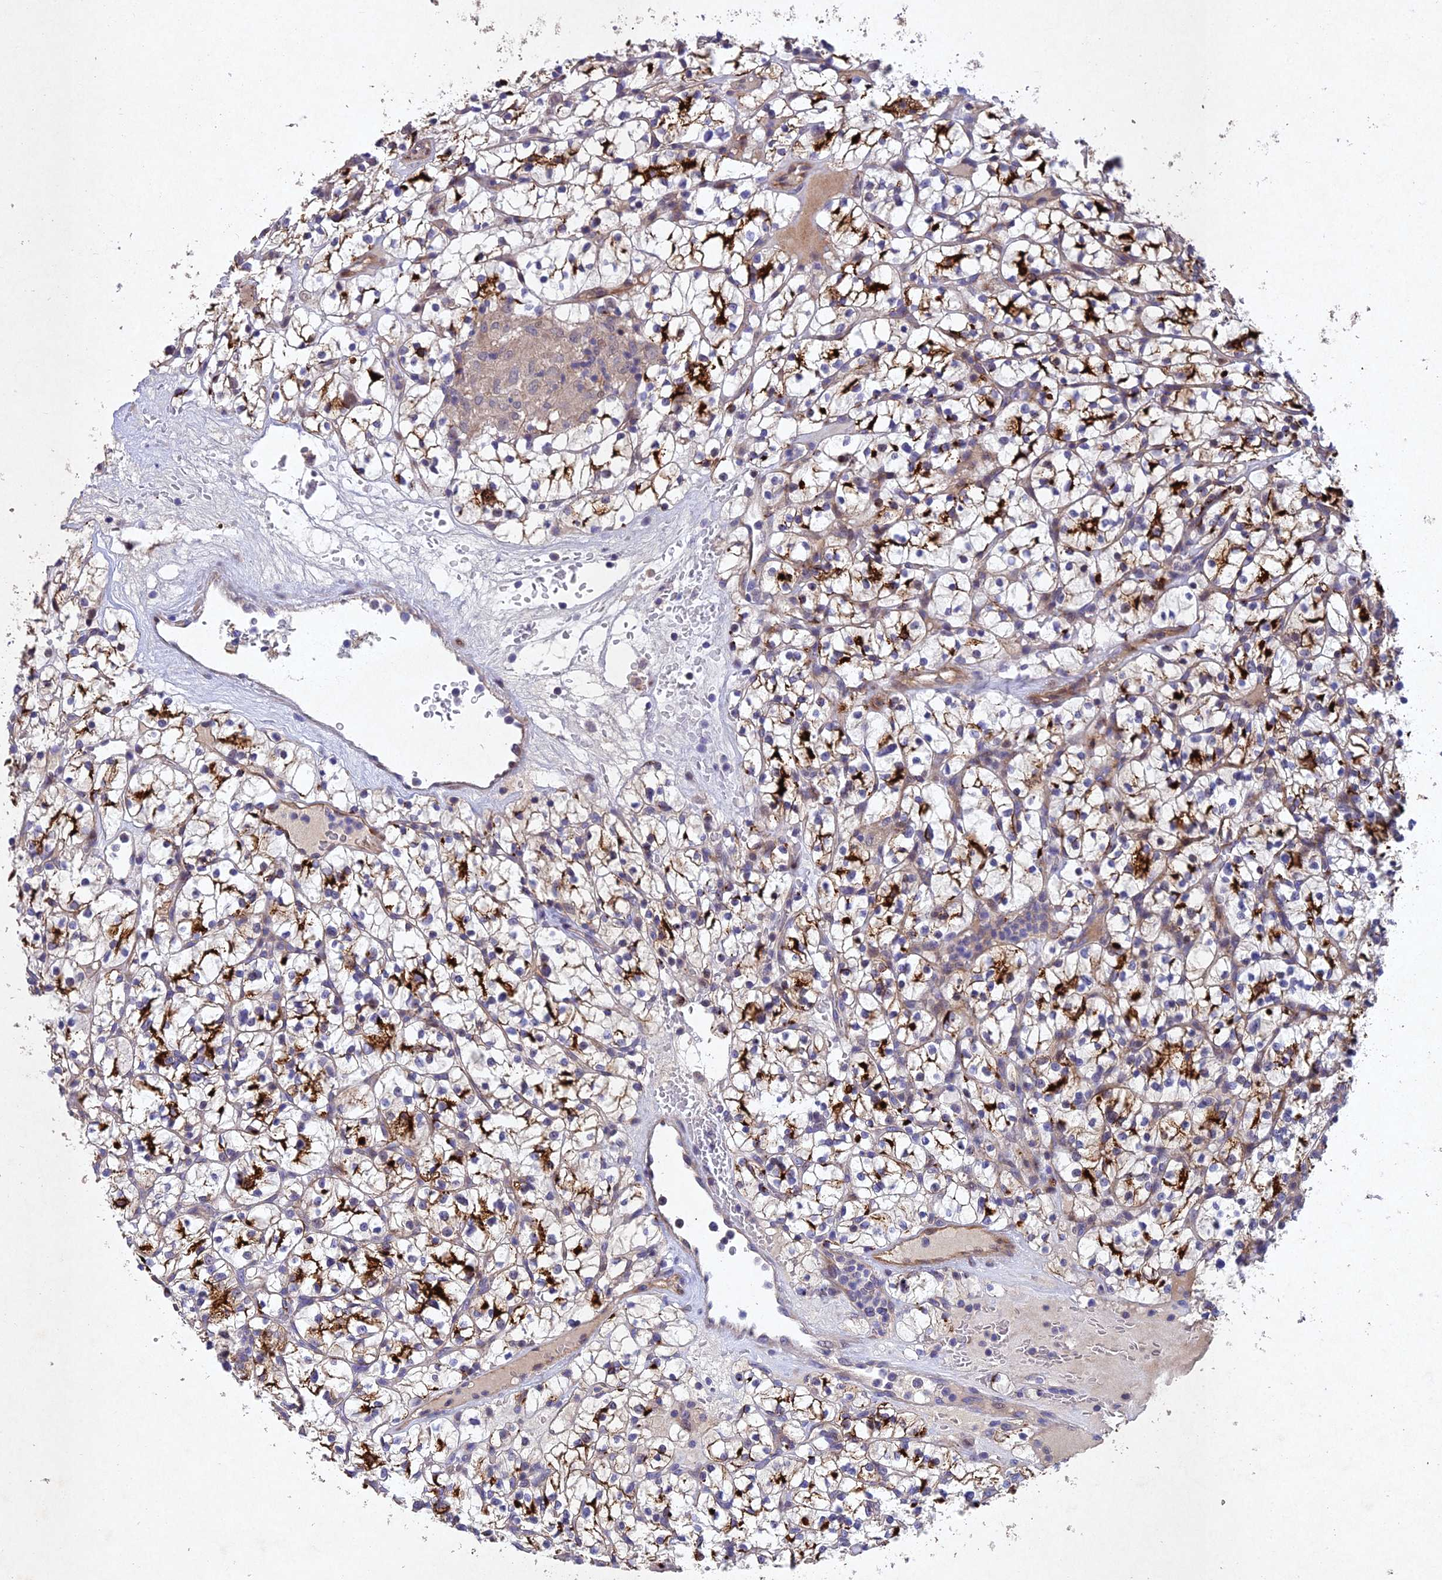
{"staining": {"intensity": "strong", "quantity": ">75%", "location": "cytoplasmic/membranous"}, "tissue": "renal cancer", "cell_type": "Tumor cells", "image_type": "cancer", "snomed": [{"axis": "morphology", "description": "Adenocarcinoma, NOS"}, {"axis": "topography", "description": "Kidney"}], "caption": "Protein expression analysis of human renal cancer (adenocarcinoma) reveals strong cytoplasmic/membranous staining in about >75% of tumor cells.", "gene": "NSMCE1", "patient": {"sex": "female", "age": 64}}